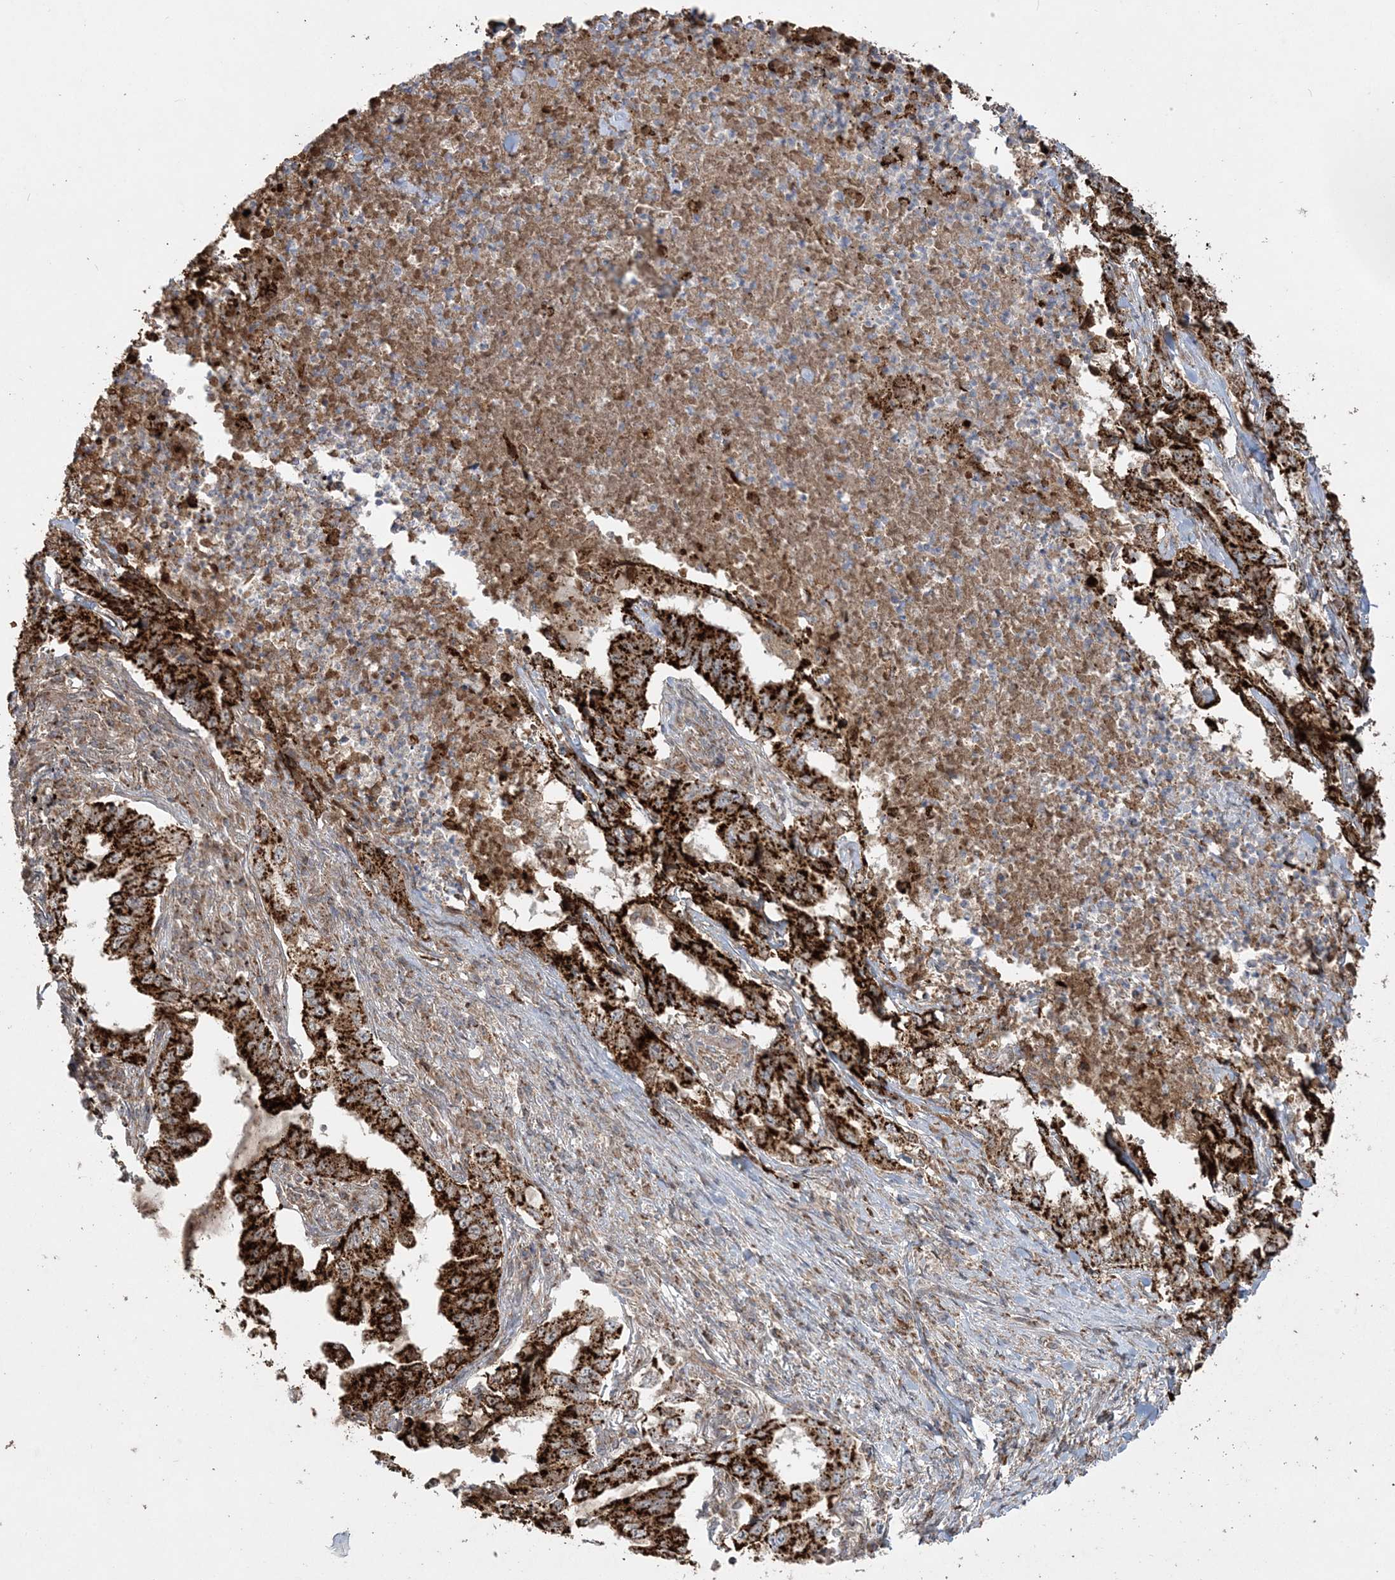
{"staining": {"intensity": "strong", "quantity": ">75%", "location": "cytoplasmic/membranous"}, "tissue": "lung cancer", "cell_type": "Tumor cells", "image_type": "cancer", "snomed": [{"axis": "morphology", "description": "Adenocarcinoma, NOS"}, {"axis": "topography", "description": "Lung"}], "caption": "Immunohistochemistry (IHC) of adenocarcinoma (lung) demonstrates high levels of strong cytoplasmic/membranous expression in about >75% of tumor cells.", "gene": "SCLT1", "patient": {"sex": "female", "age": 51}}